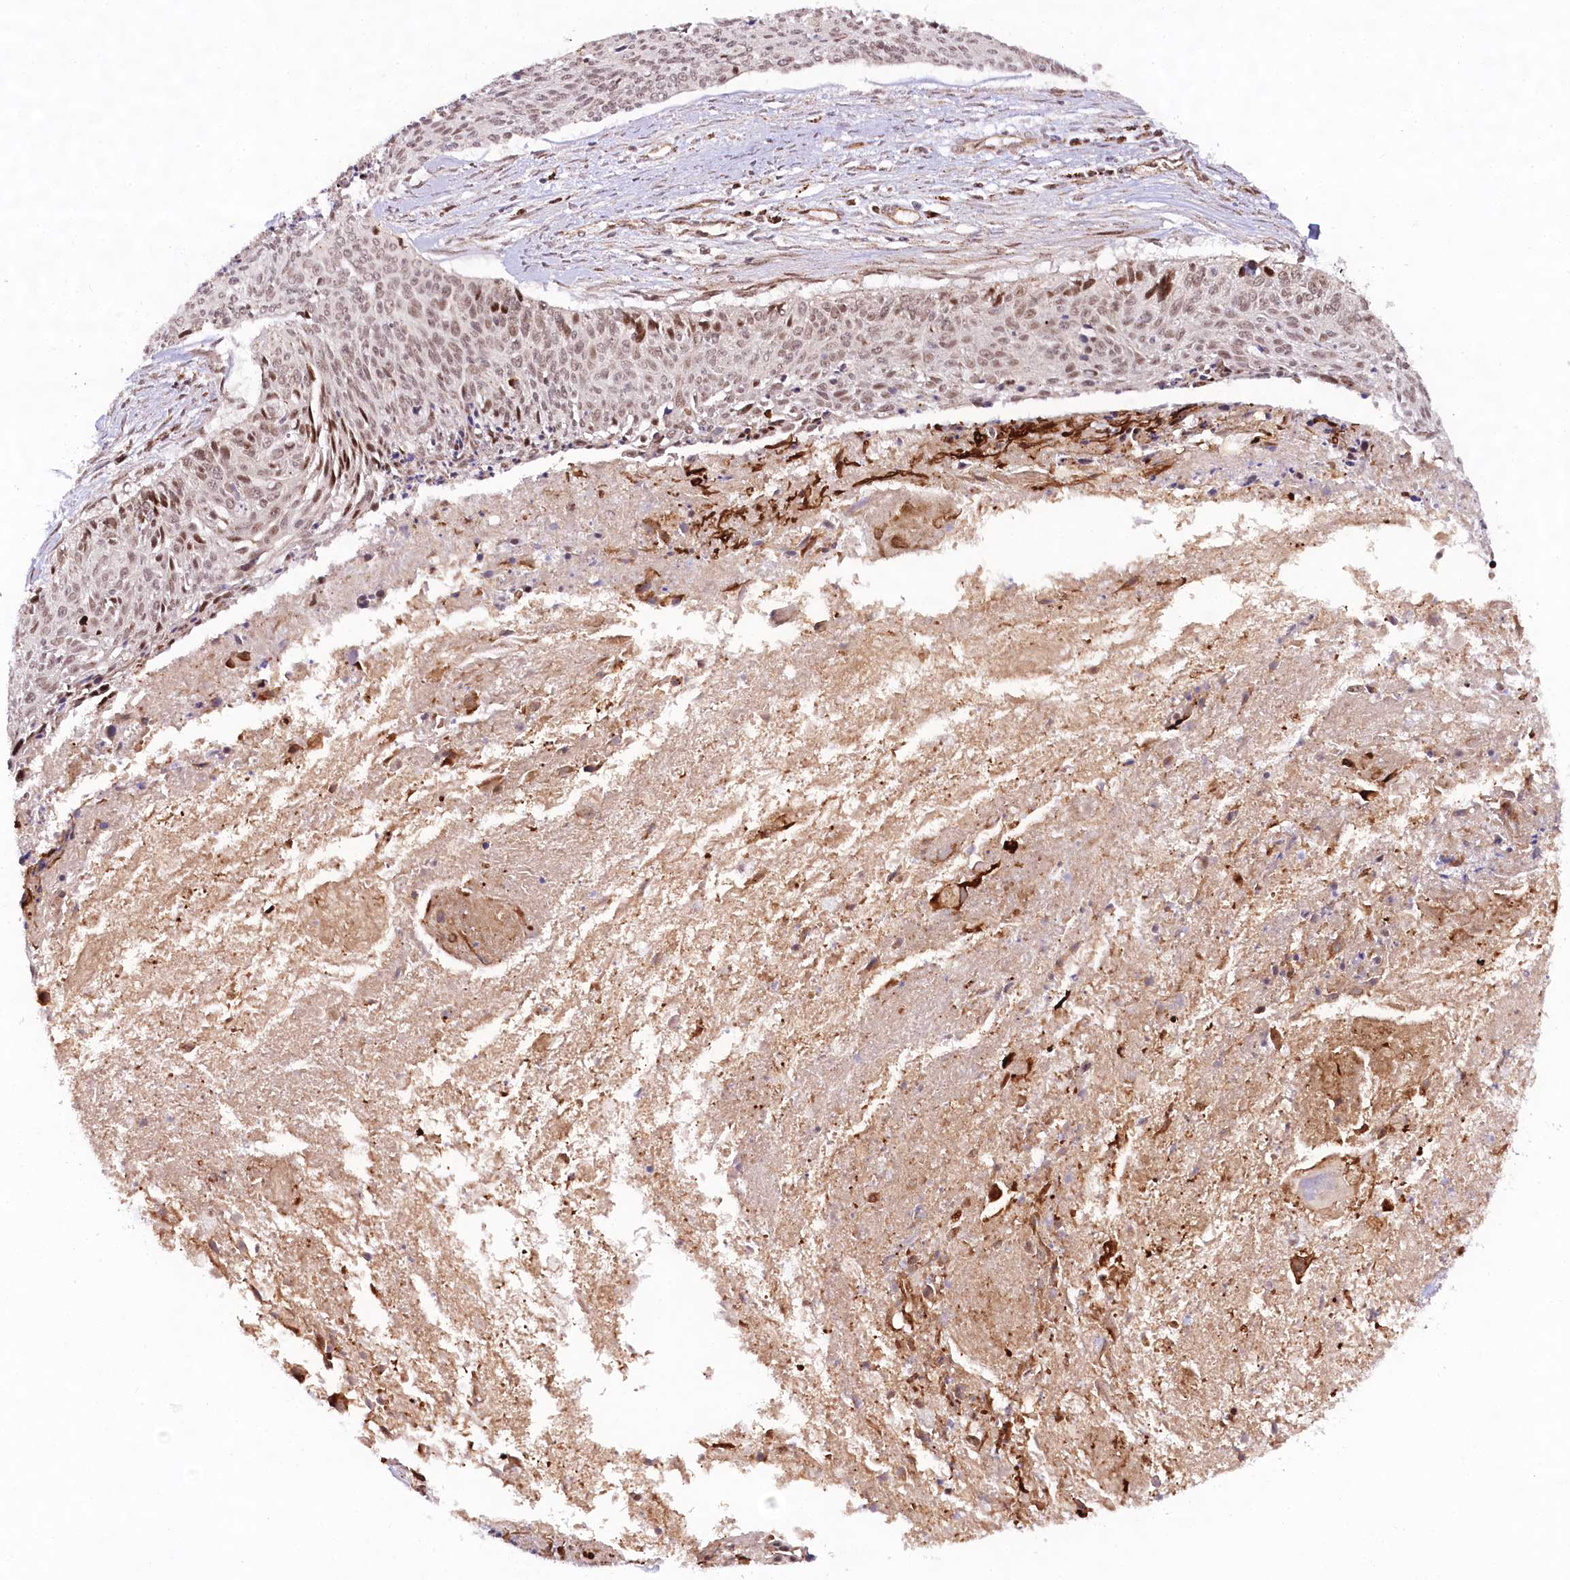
{"staining": {"intensity": "weak", "quantity": ">75%", "location": "nuclear"}, "tissue": "cervical cancer", "cell_type": "Tumor cells", "image_type": "cancer", "snomed": [{"axis": "morphology", "description": "Squamous cell carcinoma, NOS"}, {"axis": "topography", "description": "Cervix"}], "caption": "Cervical squamous cell carcinoma stained for a protein exhibits weak nuclear positivity in tumor cells.", "gene": "COPG1", "patient": {"sex": "female", "age": 55}}